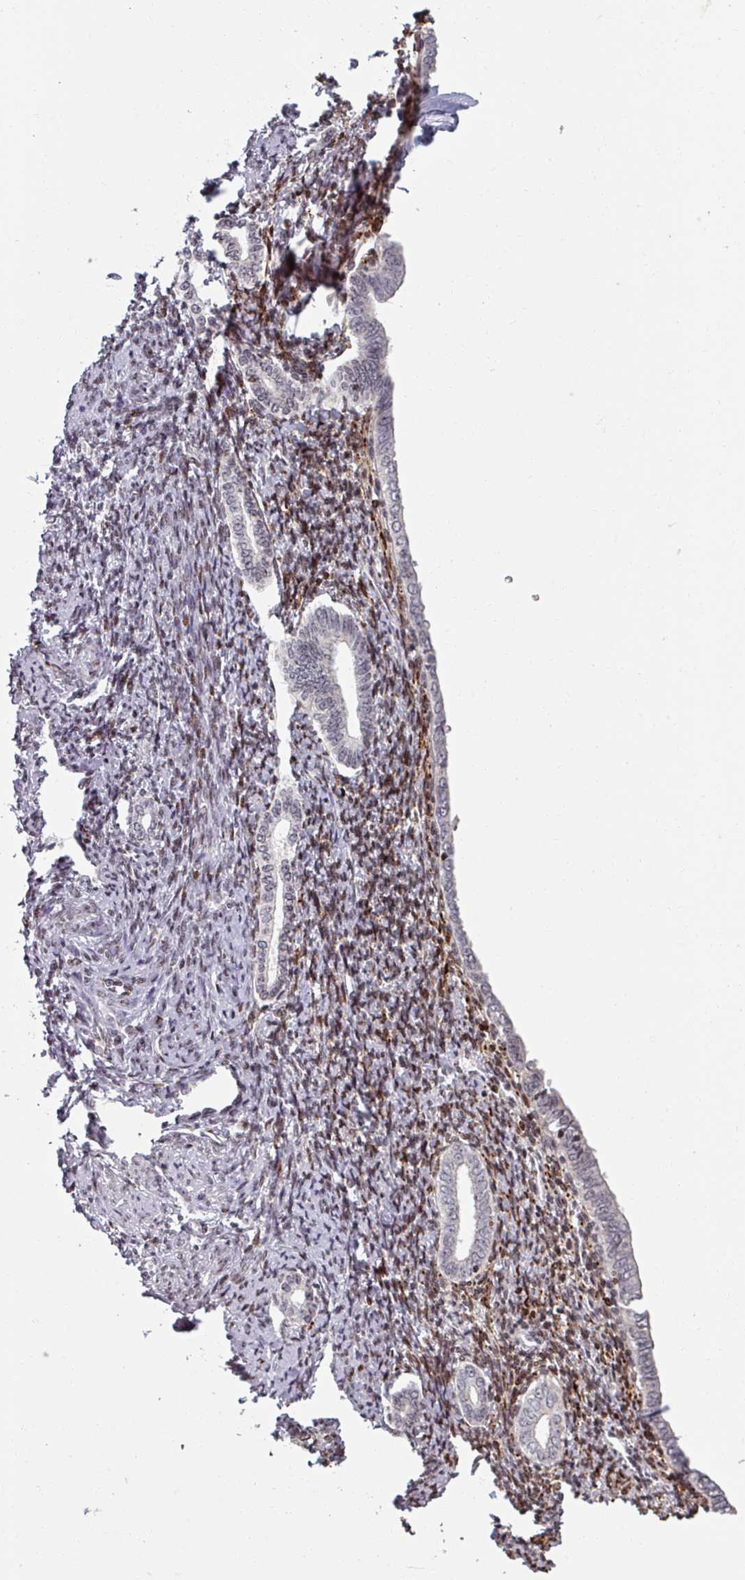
{"staining": {"intensity": "moderate", "quantity": "25%-75%", "location": "nuclear"}, "tissue": "endometrium", "cell_type": "Cells in endometrial stroma", "image_type": "normal", "snomed": [{"axis": "morphology", "description": "Normal tissue, NOS"}, {"axis": "topography", "description": "Endometrium"}], "caption": "Immunohistochemistry (IHC) (DAB (3,3'-diaminobenzidine)) staining of unremarkable endometrium displays moderate nuclear protein positivity in approximately 25%-75% of cells in endometrial stroma. (DAB IHC with brightfield microscopy, high magnification).", "gene": "NCOR1", "patient": {"sex": "female", "age": 63}}